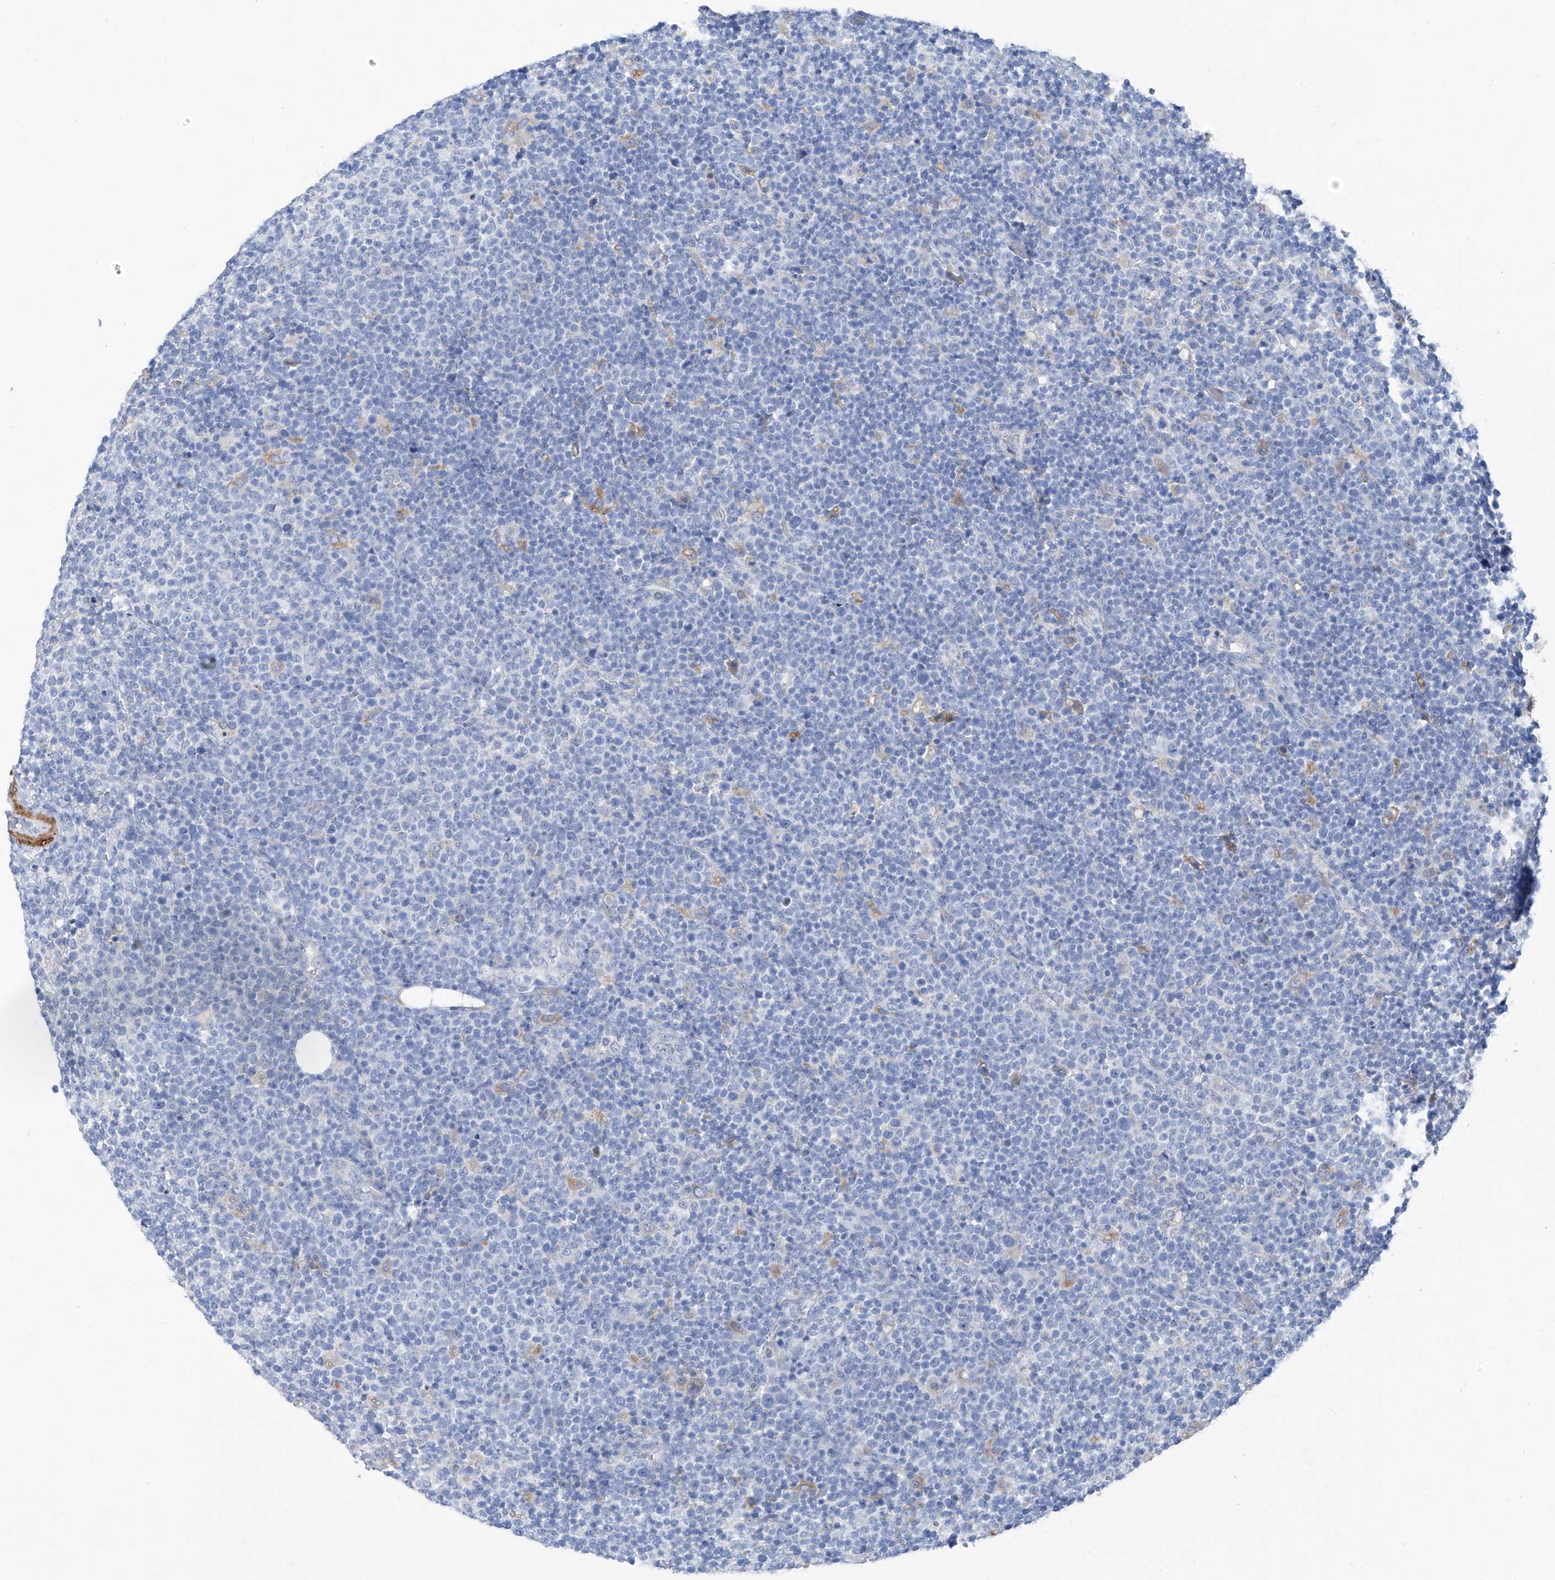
{"staining": {"intensity": "negative", "quantity": "none", "location": "none"}, "tissue": "lymphoma", "cell_type": "Tumor cells", "image_type": "cancer", "snomed": [{"axis": "morphology", "description": "Malignant lymphoma, non-Hodgkin's type, High grade"}, {"axis": "topography", "description": "Lymph node"}], "caption": "Immunohistochemistry (IHC) of malignant lymphoma, non-Hodgkin's type (high-grade) exhibits no expression in tumor cells.", "gene": "GLMP", "patient": {"sex": "male", "age": 61}}